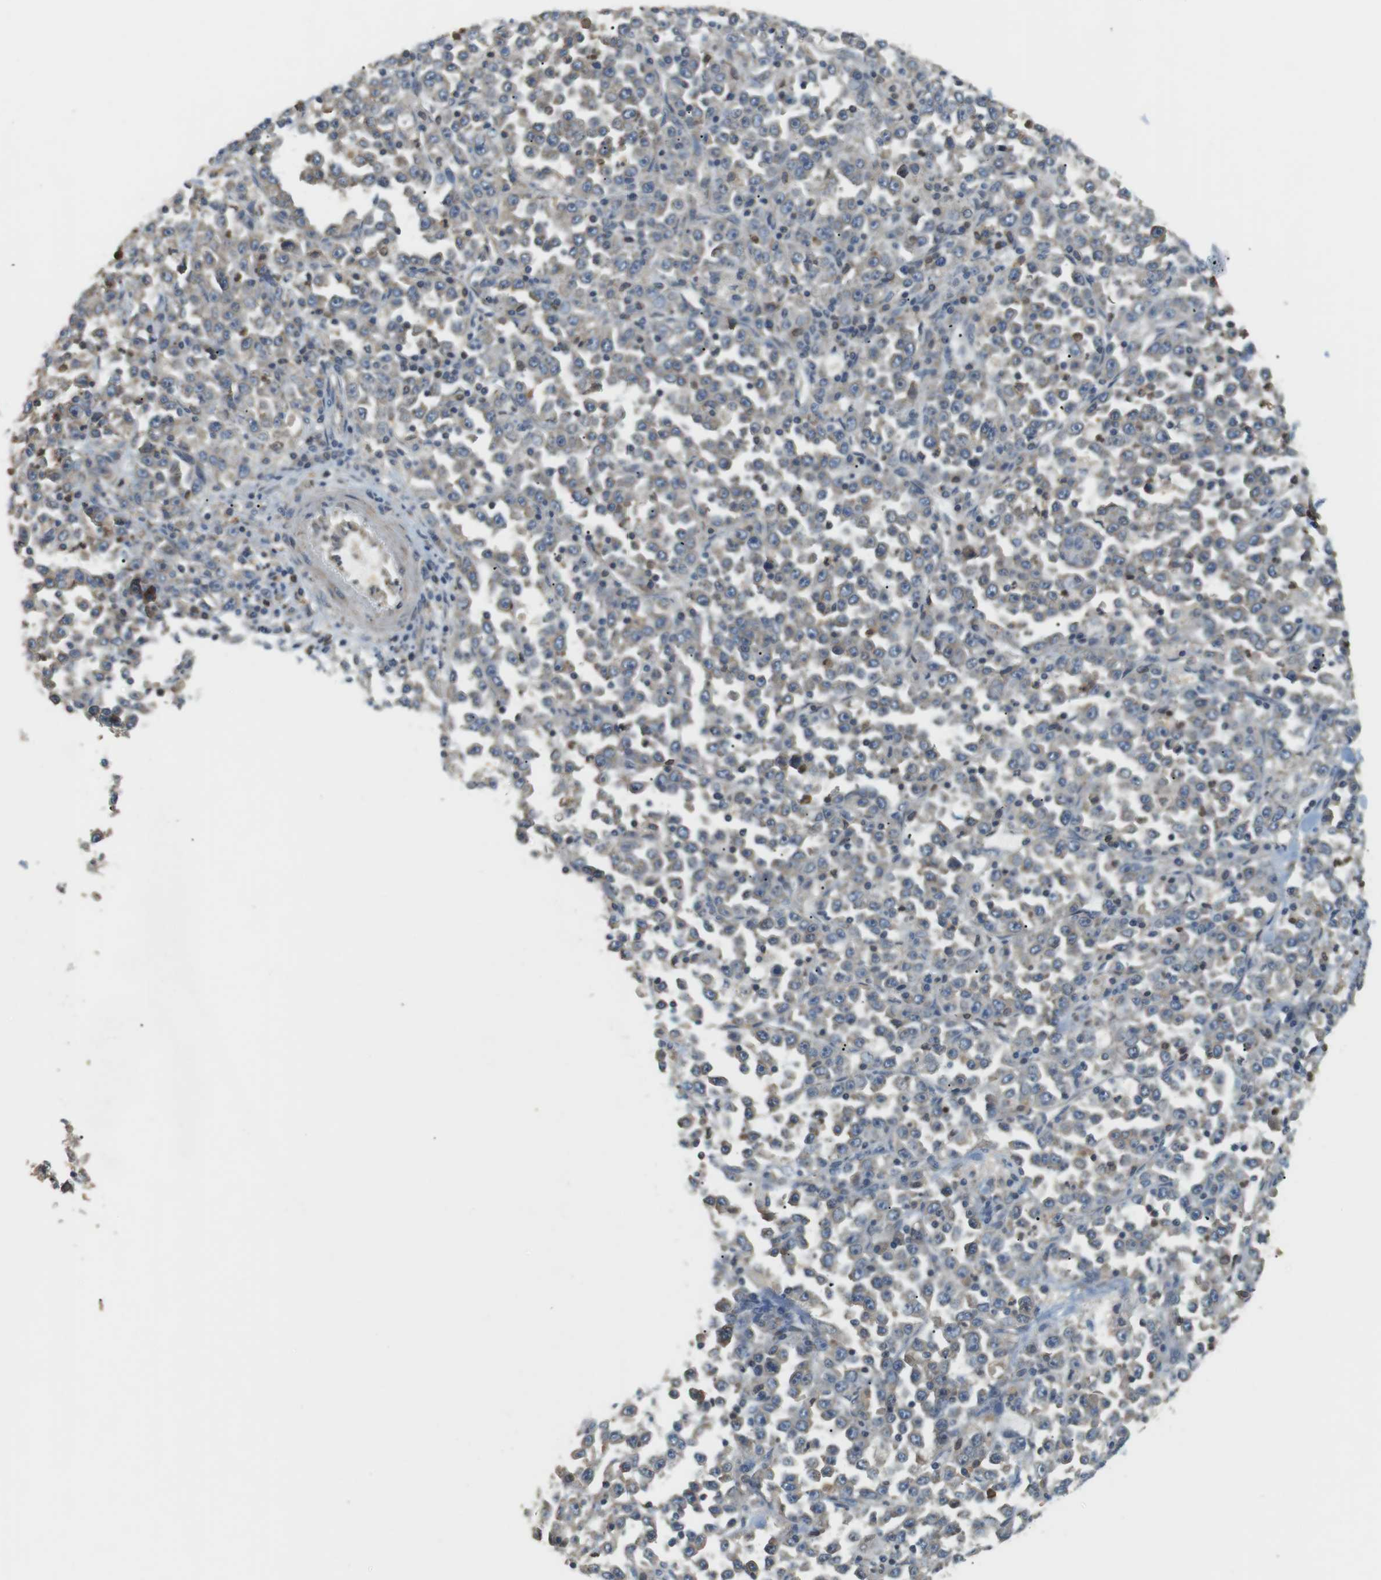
{"staining": {"intensity": "weak", "quantity": "<25%", "location": "cytoplasmic/membranous"}, "tissue": "stomach cancer", "cell_type": "Tumor cells", "image_type": "cancer", "snomed": [{"axis": "morphology", "description": "Normal tissue, NOS"}, {"axis": "morphology", "description": "Adenocarcinoma, NOS"}, {"axis": "topography", "description": "Stomach, upper"}, {"axis": "topography", "description": "Stomach"}], "caption": "Stomach adenocarcinoma was stained to show a protein in brown. There is no significant expression in tumor cells.", "gene": "P2RY1", "patient": {"sex": "male", "age": 59}}